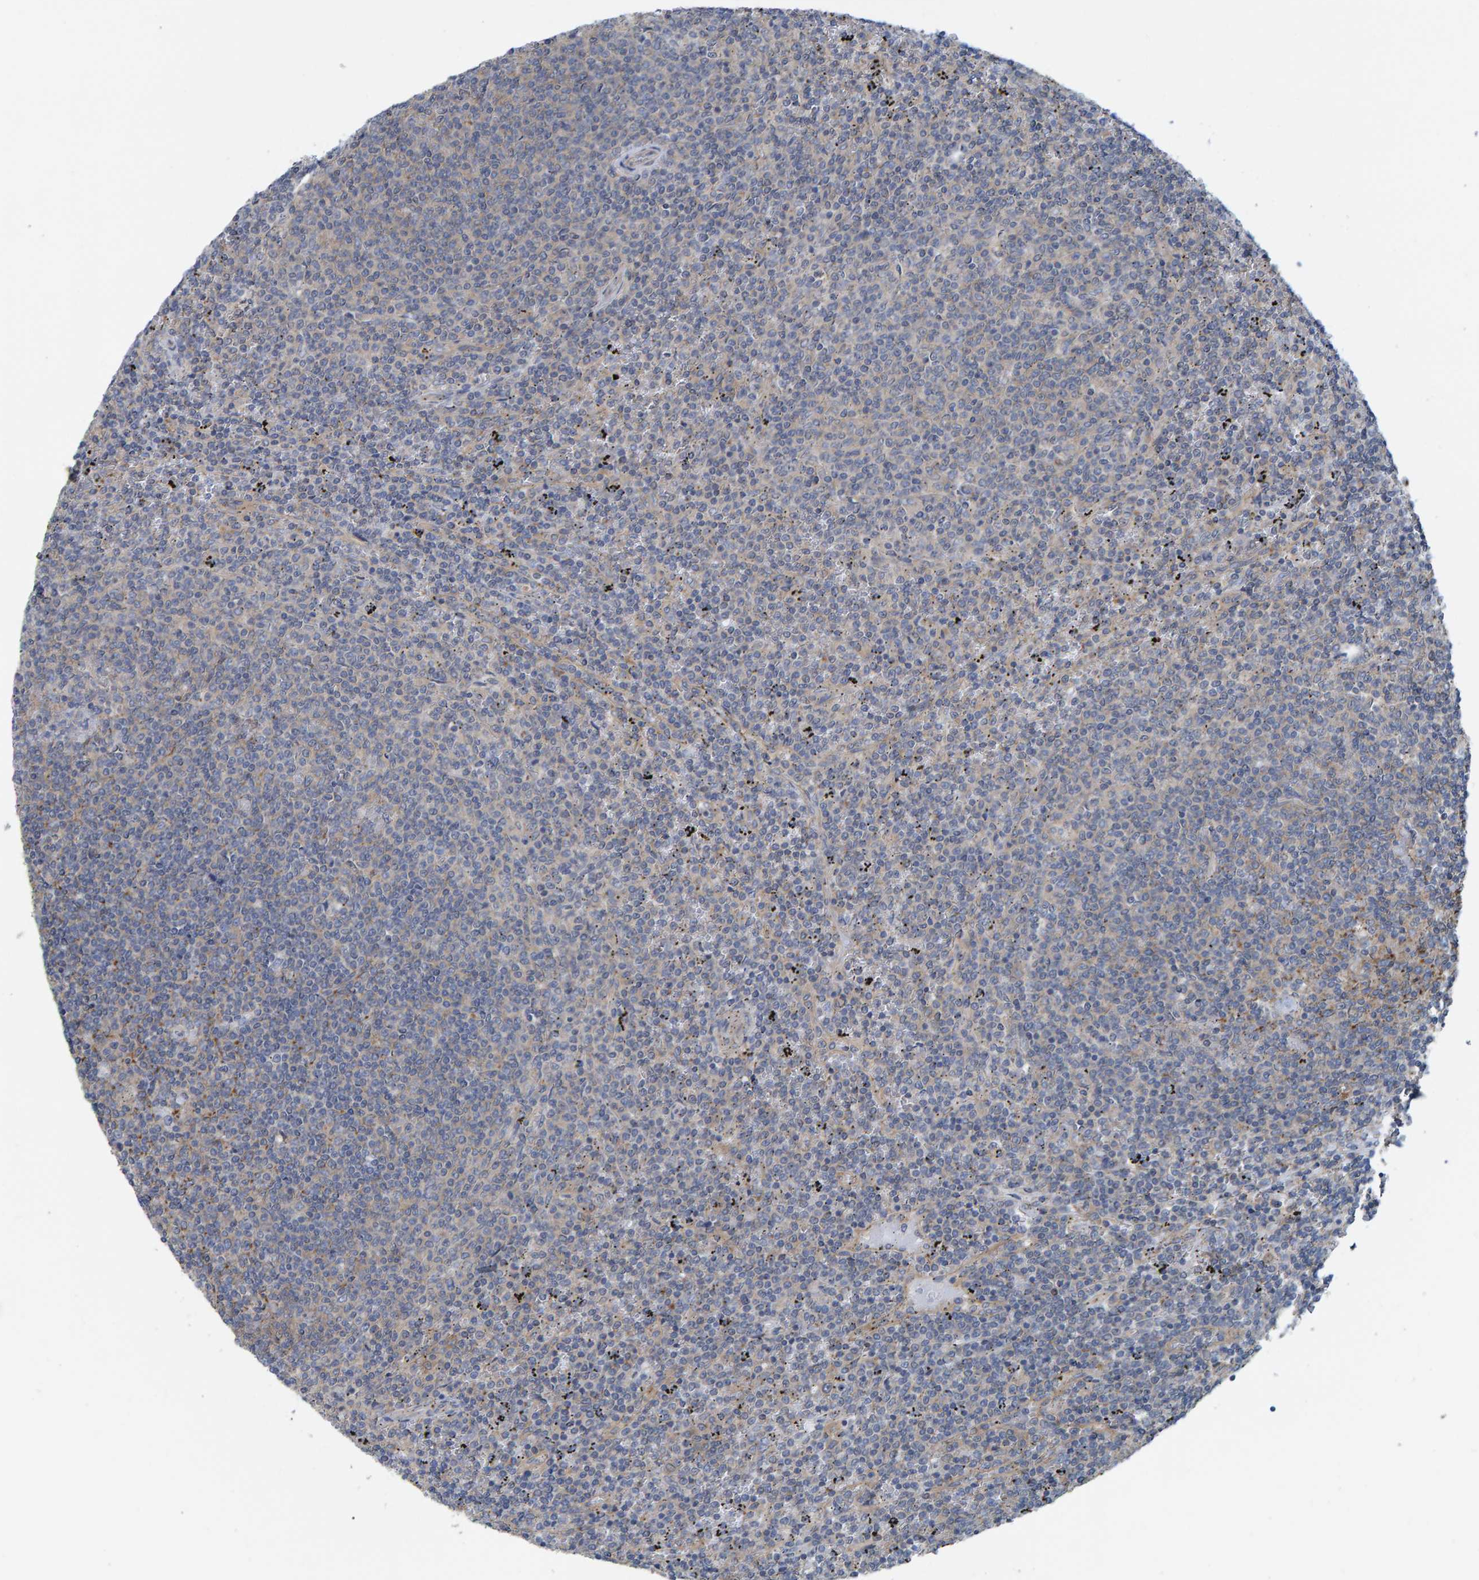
{"staining": {"intensity": "negative", "quantity": "none", "location": "none"}, "tissue": "lymphoma", "cell_type": "Tumor cells", "image_type": "cancer", "snomed": [{"axis": "morphology", "description": "Malignant lymphoma, non-Hodgkin's type, Low grade"}, {"axis": "topography", "description": "Spleen"}], "caption": "This histopathology image is of malignant lymphoma, non-Hodgkin's type (low-grade) stained with immunohistochemistry (IHC) to label a protein in brown with the nuclei are counter-stained blue. There is no positivity in tumor cells.", "gene": "LRSAM1", "patient": {"sex": "female", "age": 50}}